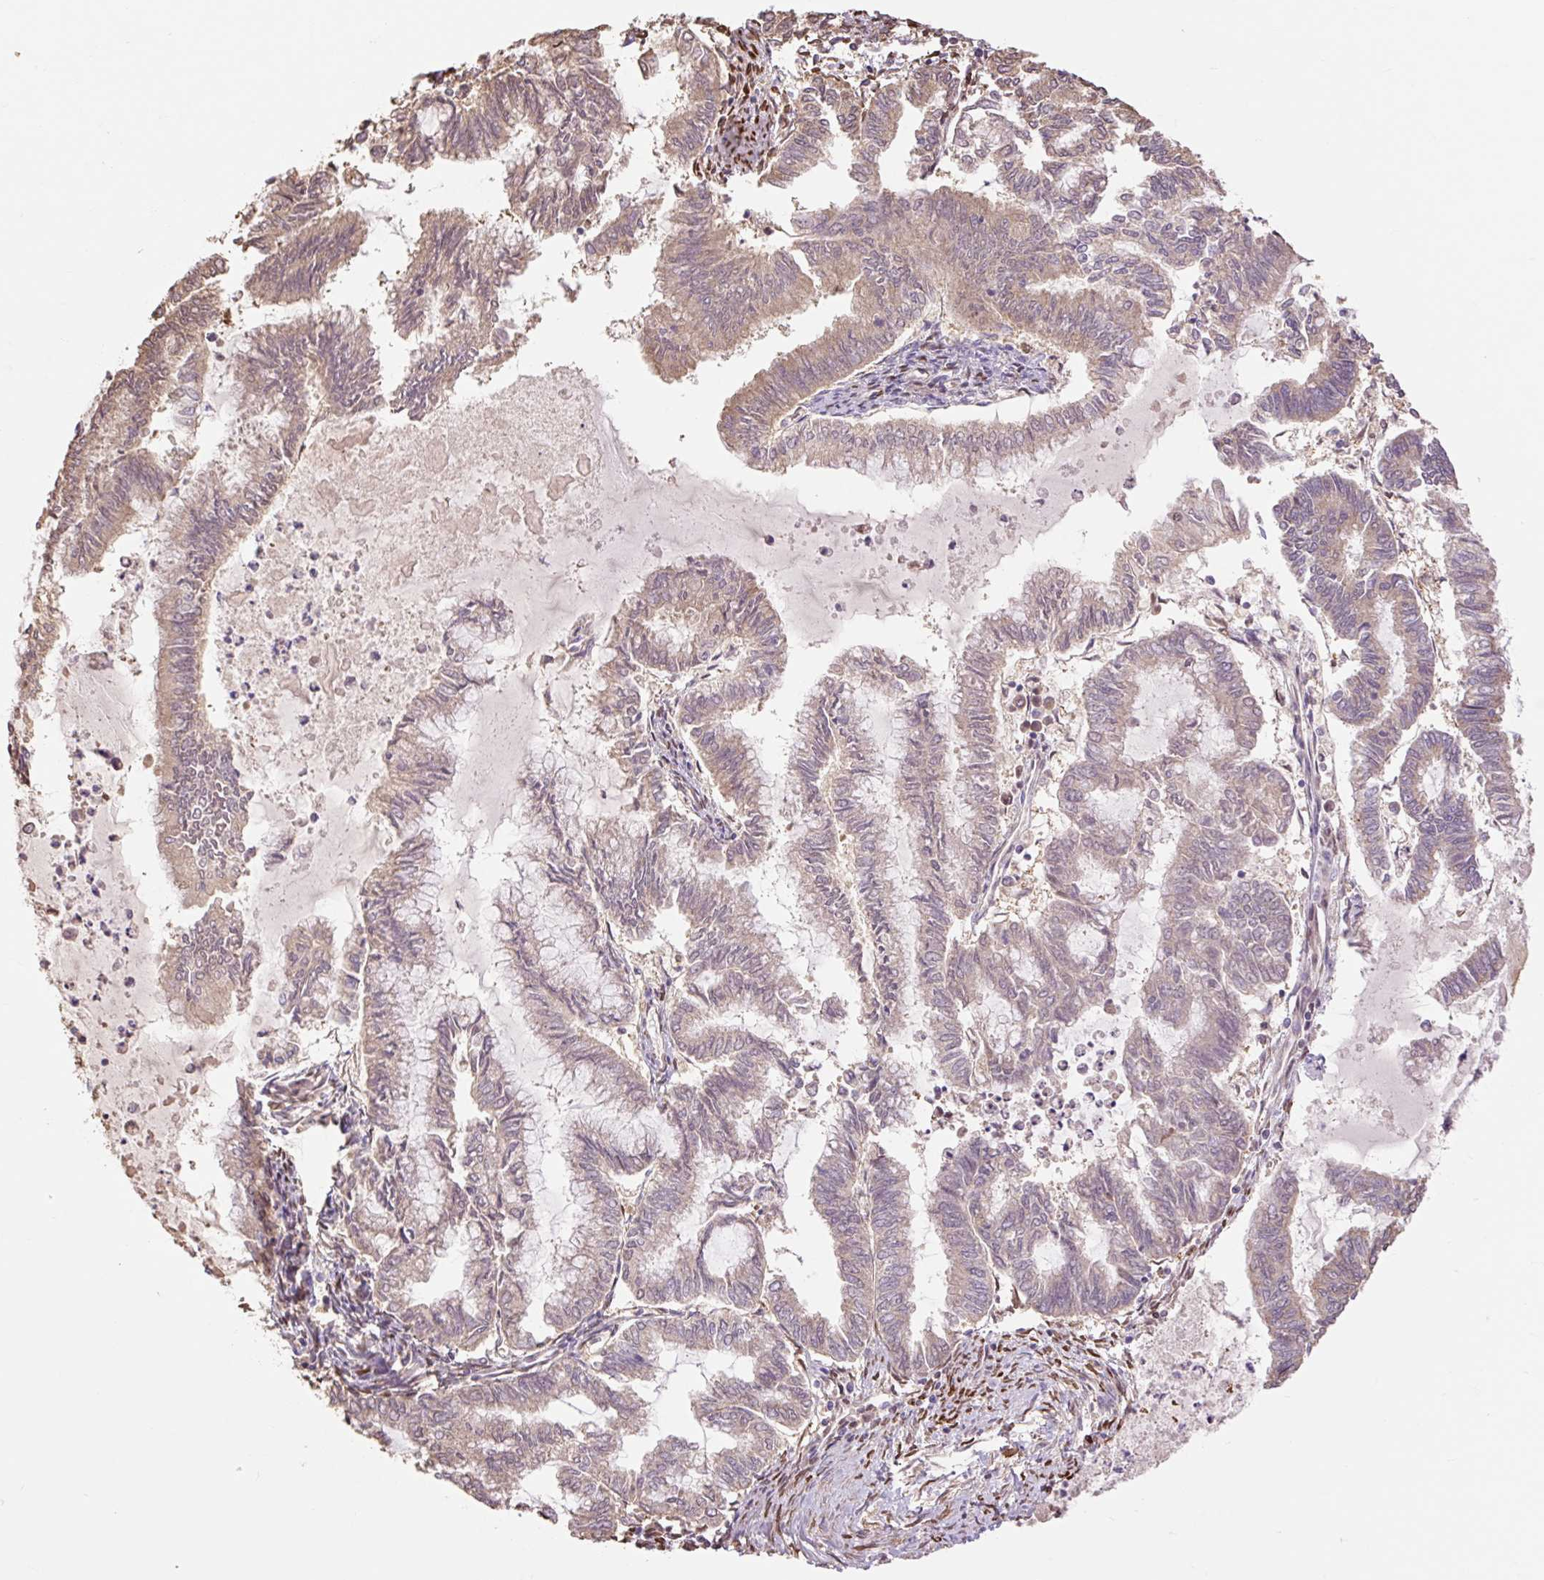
{"staining": {"intensity": "moderate", "quantity": ">75%", "location": "cytoplasmic/membranous"}, "tissue": "endometrial cancer", "cell_type": "Tumor cells", "image_type": "cancer", "snomed": [{"axis": "morphology", "description": "Adenocarcinoma, NOS"}, {"axis": "topography", "description": "Endometrium"}], "caption": "The histopathology image shows a brown stain indicating the presence of a protein in the cytoplasmic/membranous of tumor cells in adenocarcinoma (endometrial). Using DAB (3,3'-diaminobenzidine) (brown) and hematoxylin (blue) stains, captured at high magnification using brightfield microscopy.", "gene": "DESI1", "patient": {"sex": "female", "age": 79}}